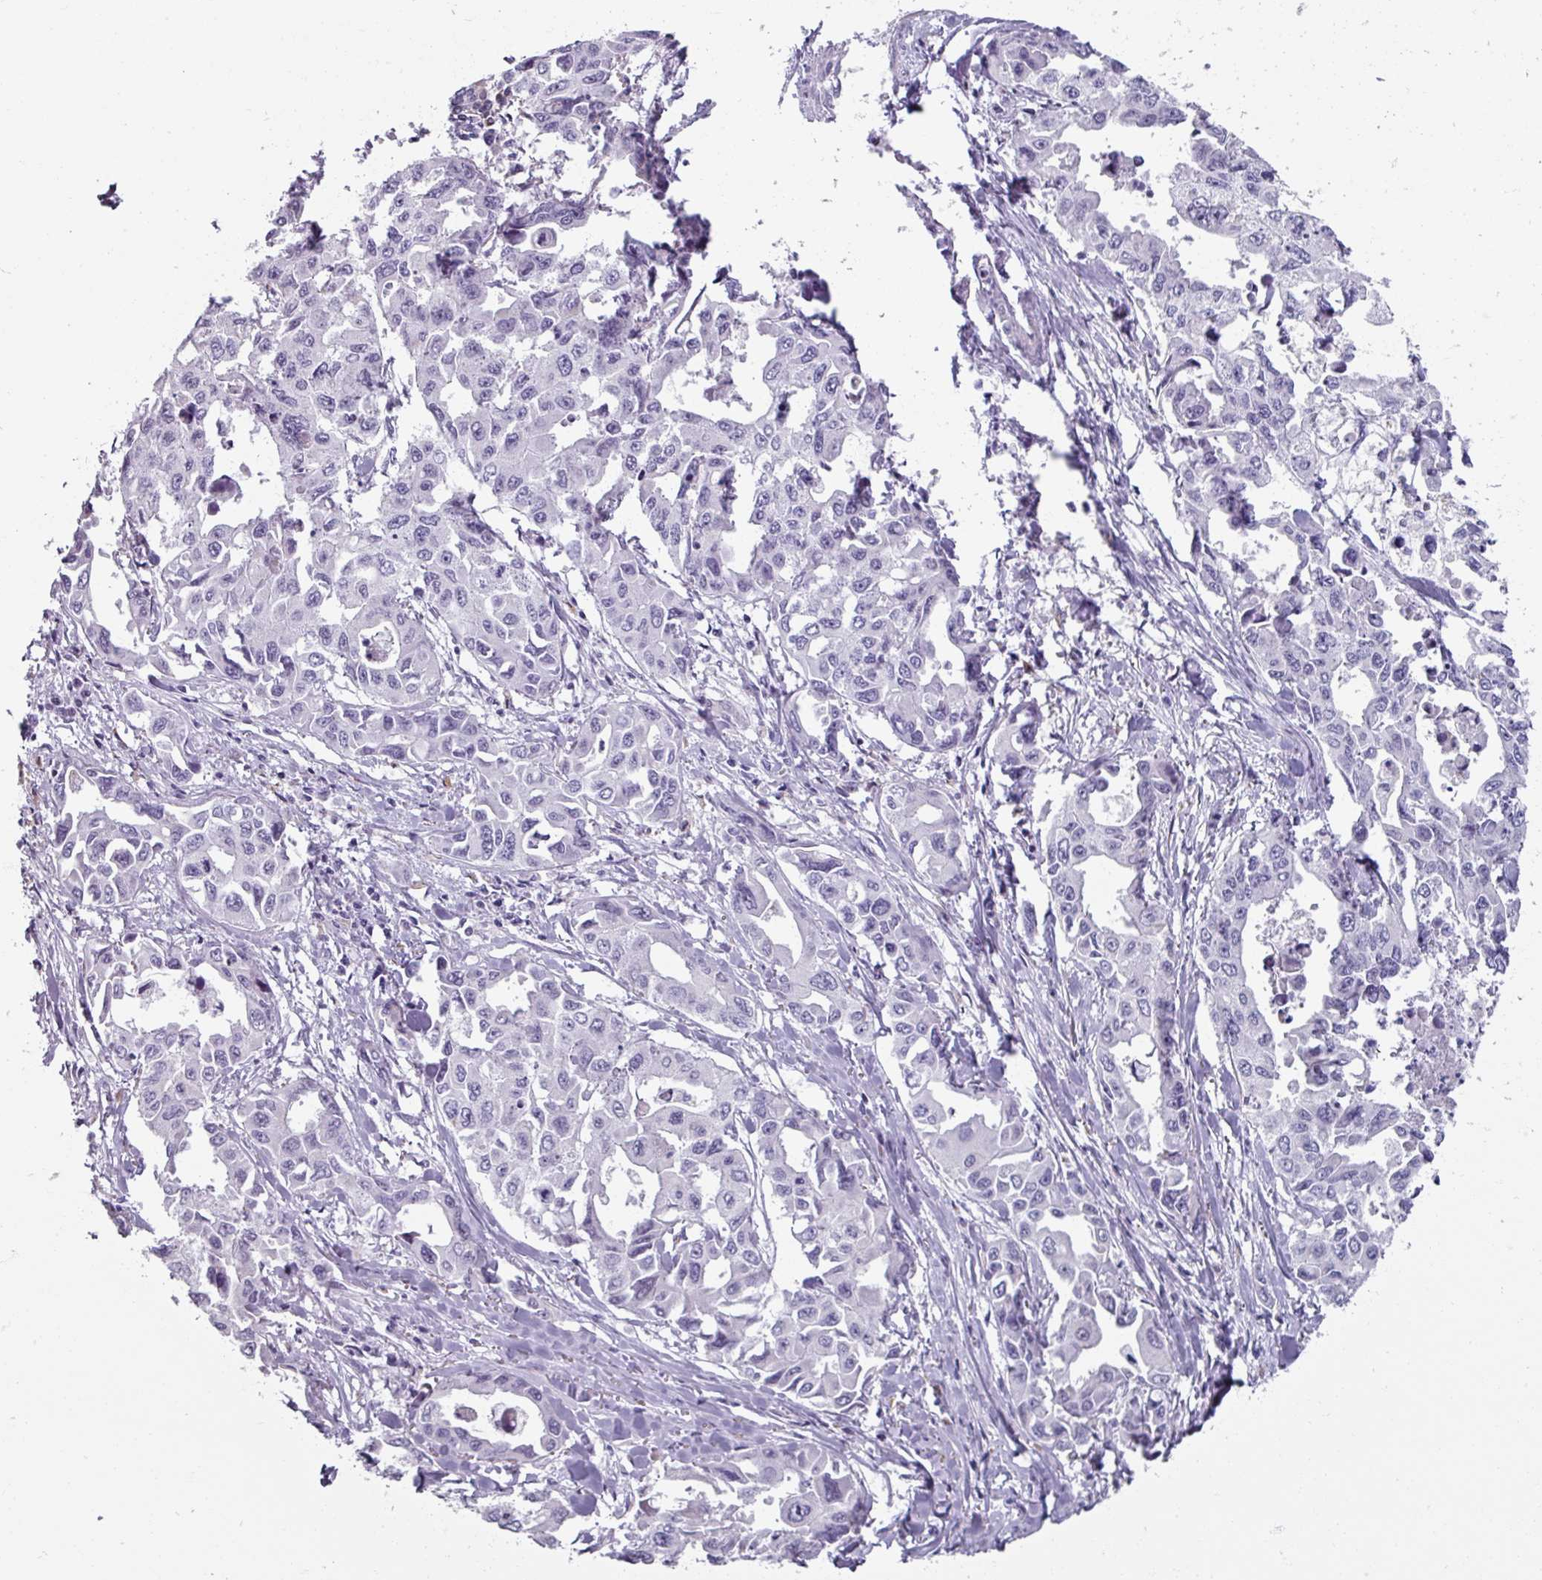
{"staining": {"intensity": "negative", "quantity": "none", "location": "none"}, "tissue": "lung cancer", "cell_type": "Tumor cells", "image_type": "cancer", "snomed": [{"axis": "morphology", "description": "Adenocarcinoma, NOS"}, {"axis": "topography", "description": "Lung"}], "caption": "Adenocarcinoma (lung) stained for a protein using IHC exhibits no staining tumor cells.", "gene": "SPESP1", "patient": {"sex": "male", "age": 64}}